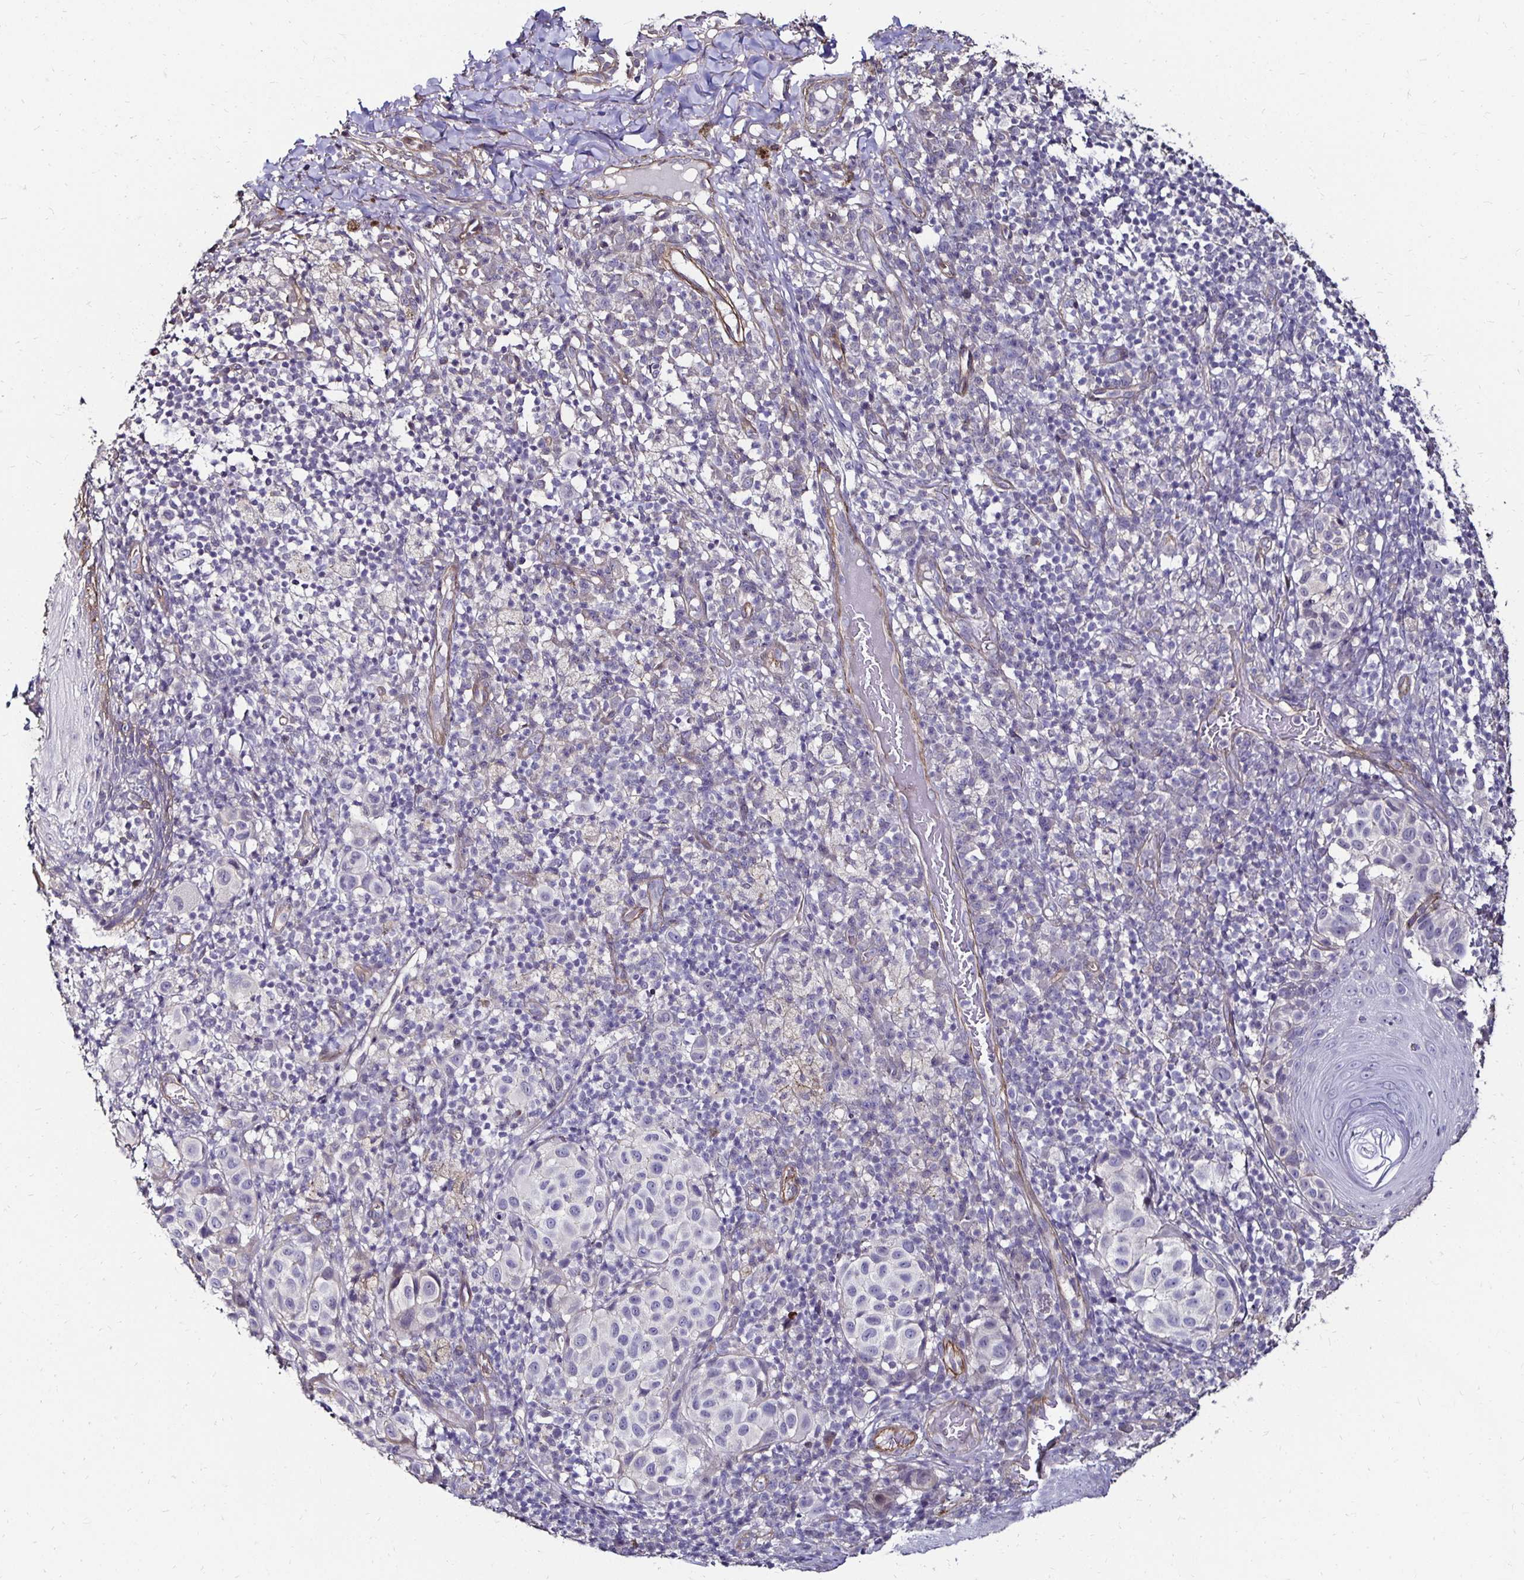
{"staining": {"intensity": "negative", "quantity": "none", "location": "none"}, "tissue": "melanoma", "cell_type": "Tumor cells", "image_type": "cancer", "snomed": [{"axis": "morphology", "description": "Malignant melanoma, NOS"}, {"axis": "topography", "description": "Skin"}], "caption": "DAB (3,3'-diaminobenzidine) immunohistochemical staining of melanoma reveals no significant positivity in tumor cells.", "gene": "ITGB1", "patient": {"sex": "male", "age": 38}}